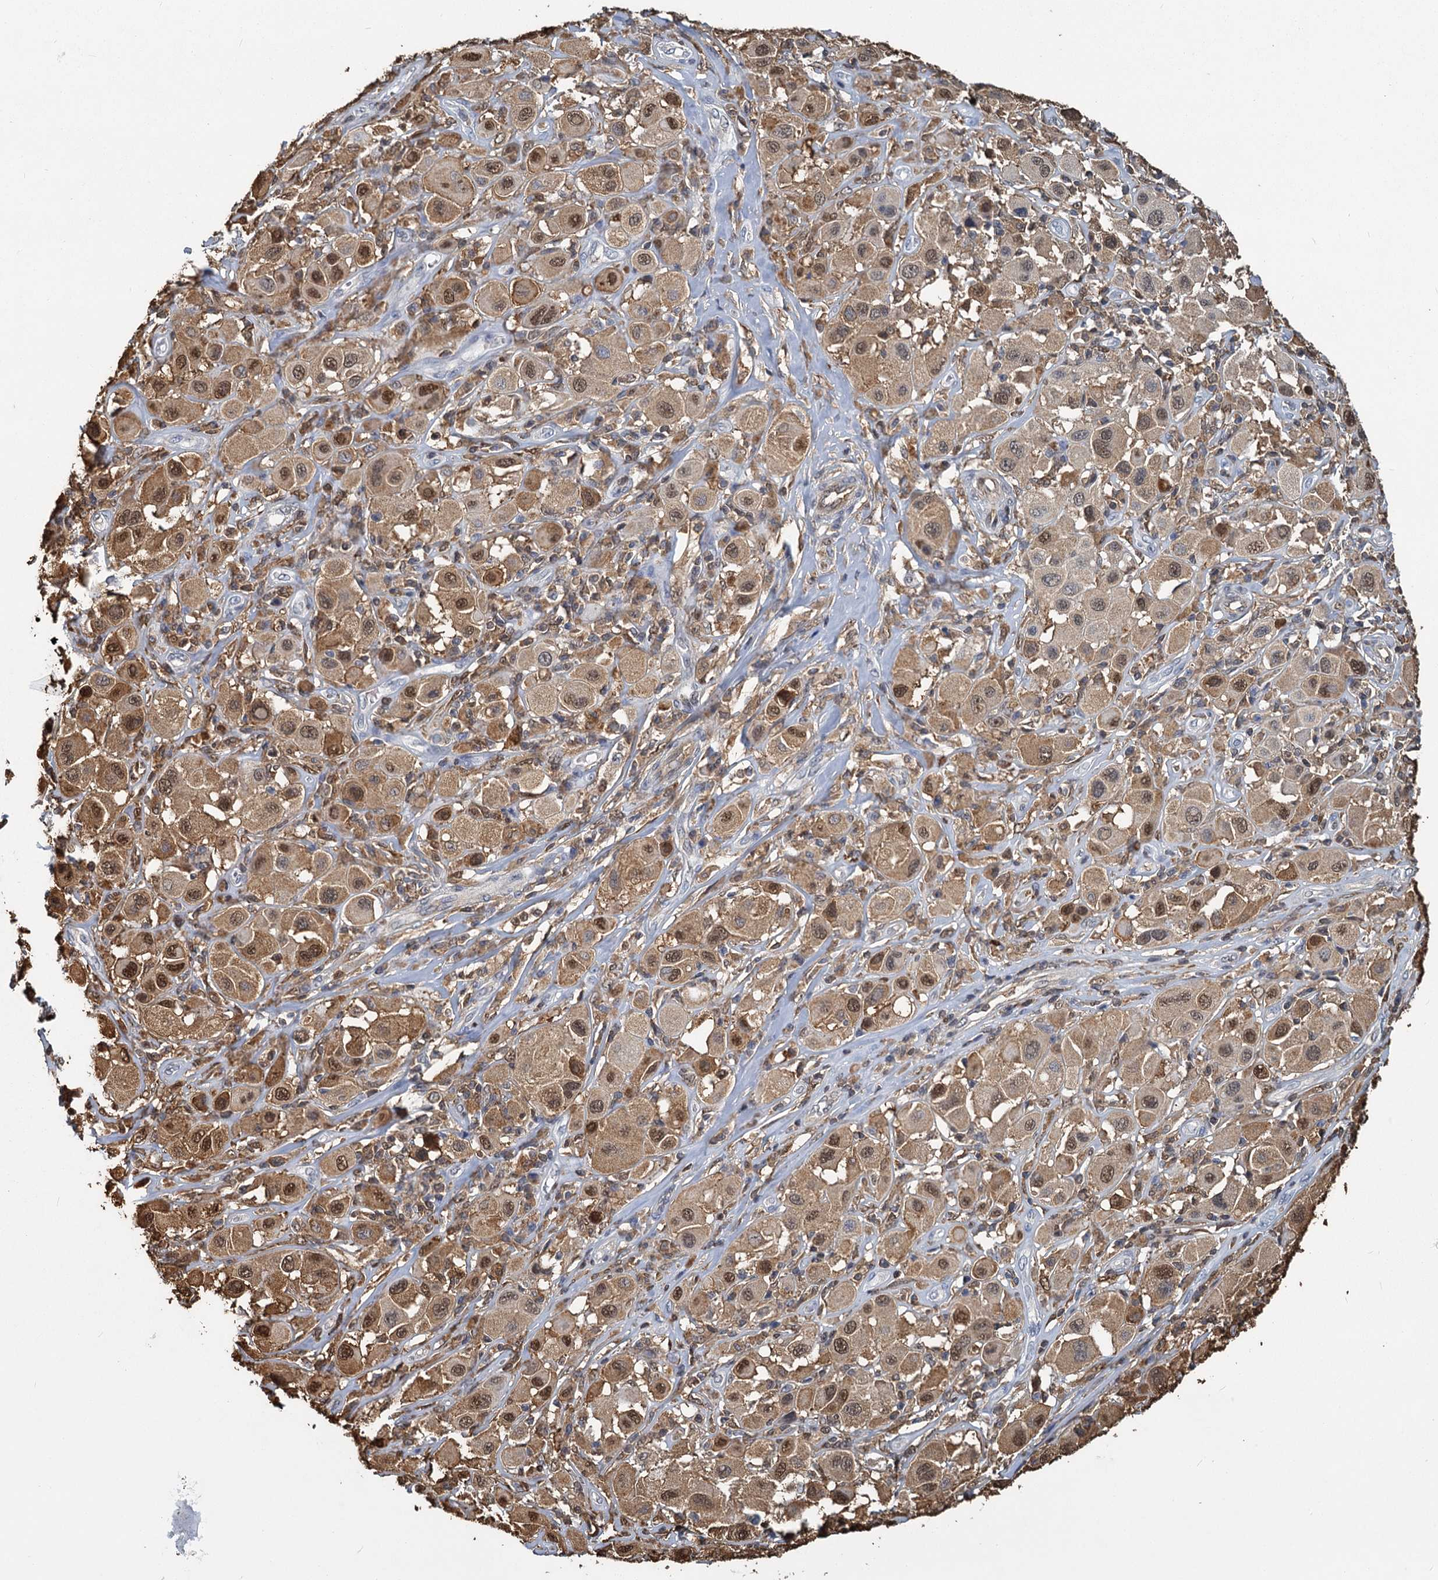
{"staining": {"intensity": "moderate", "quantity": ">75%", "location": "cytoplasmic/membranous,nuclear"}, "tissue": "melanoma", "cell_type": "Tumor cells", "image_type": "cancer", "snomed": [{"axis": "morphology", "description": "Malignant melanoma, Metastatic site"}, {"axis": "topography", "description": "Skin"}], "caption": "Immunohistochemical staining of human malignant melanoma (metastatic site) displays medium levels of moderate cytoplasmic/membranous and nuclear protein expression in approximately >75% of tumor cells. The staining was performed using DAB, with brown indicating positive protein expression. Nuclei are stained blue with hematoxylin.", "gene": "S100A6", "patient": {"sex": "male", "age": 41}}